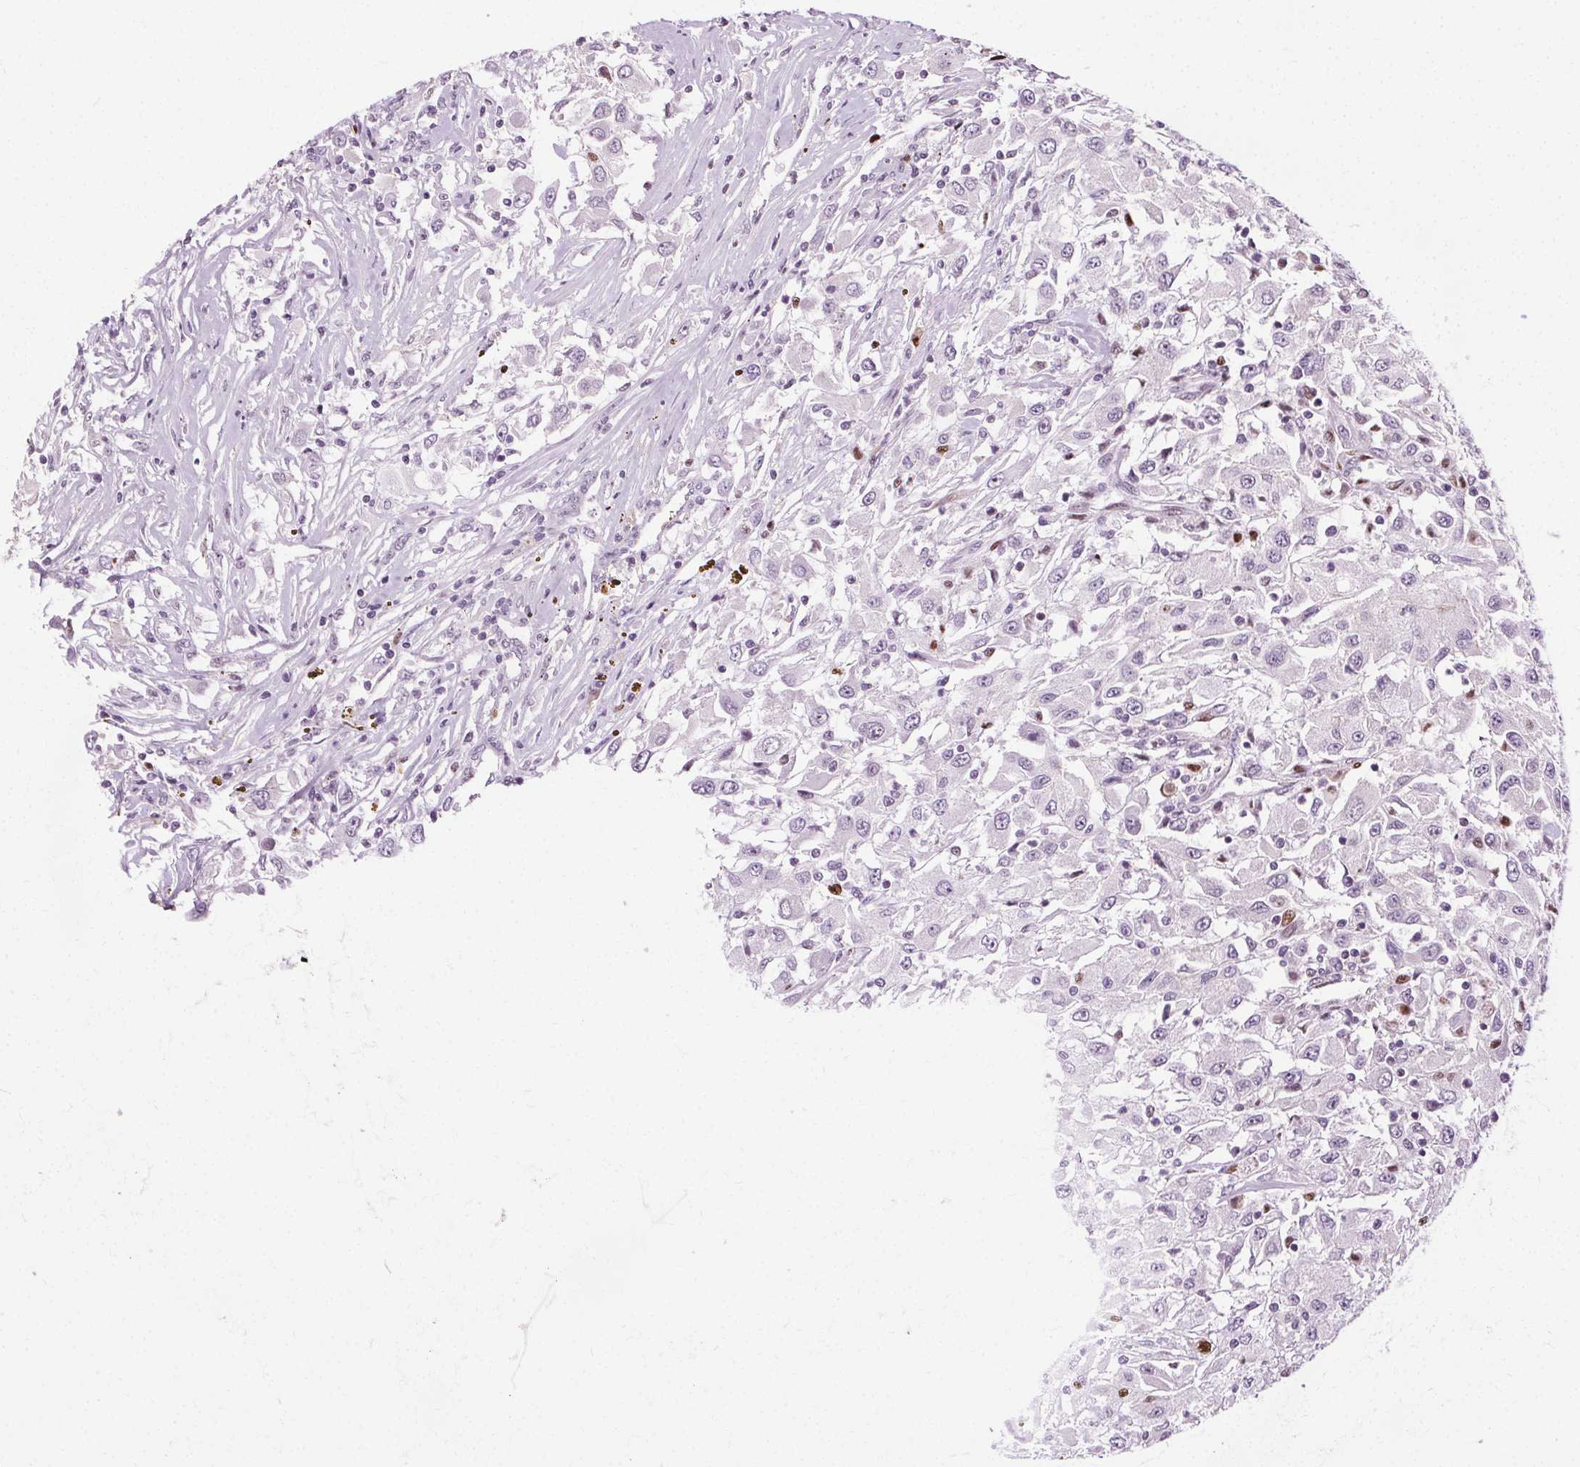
{"staining": {"intensity": "negative", "quantity": "none", "location": "none"}, "tissue": "renal cancer", "cell_type": "Tumor cells", "image_type": "cancer", "snomed": [{"axis": "morphology", "description": "Adenocarcinoma, NOS"}, {"axis": "topography", "description": "Kidney"}], "caption": "IHC of adenocarcinoma (renal) displays no staining in tumor cells.", "gene": "CEBPA", "patient": {"sex": "female", "age": 67}}